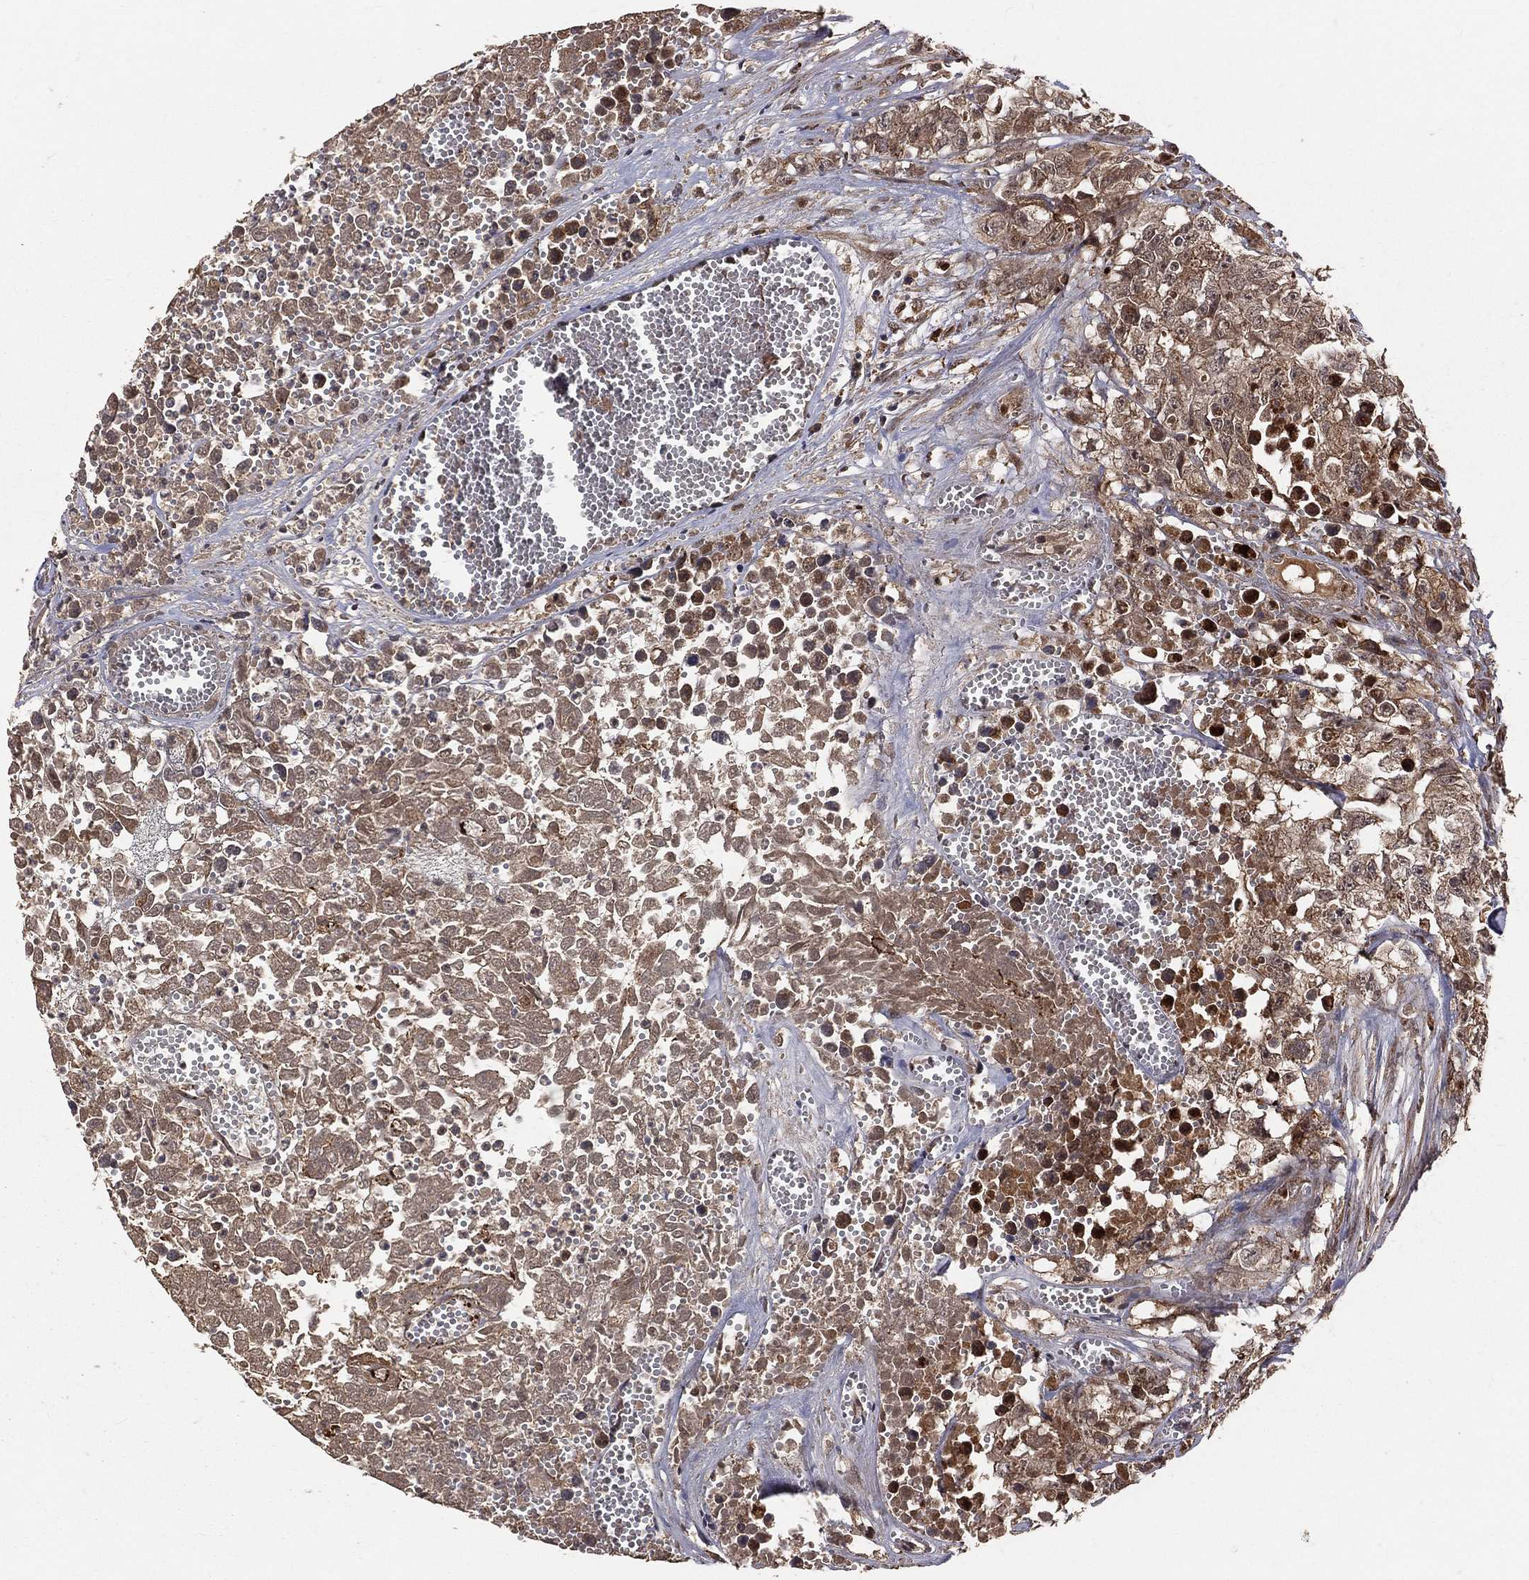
{"staining": {"intensity": "moderate", "quantity": "<25%", "location": "cytoplasmic/membranous,nuclear"}, "tissue": "testis cancer", "cell_type": "Tumor cells", "image_type": "cancer", "snomed": [{"axis": "morphology", "description": "Seminoma, NOS"}, {"axis": "morphology", "description": "Carcinoma, Embryonal, NOS"}, {"axis": "topography", "description": "Testis"}], "caption": "Testis cancer was stained to show a protein in brown. There is low levels of moderate cytoplasmic/membranous and nuclear positivity in about <25% of tumor cells. Nuclei are stained in blue.", "gene": "MAPK1", "patient": {"sex": "male", "age": 22}}